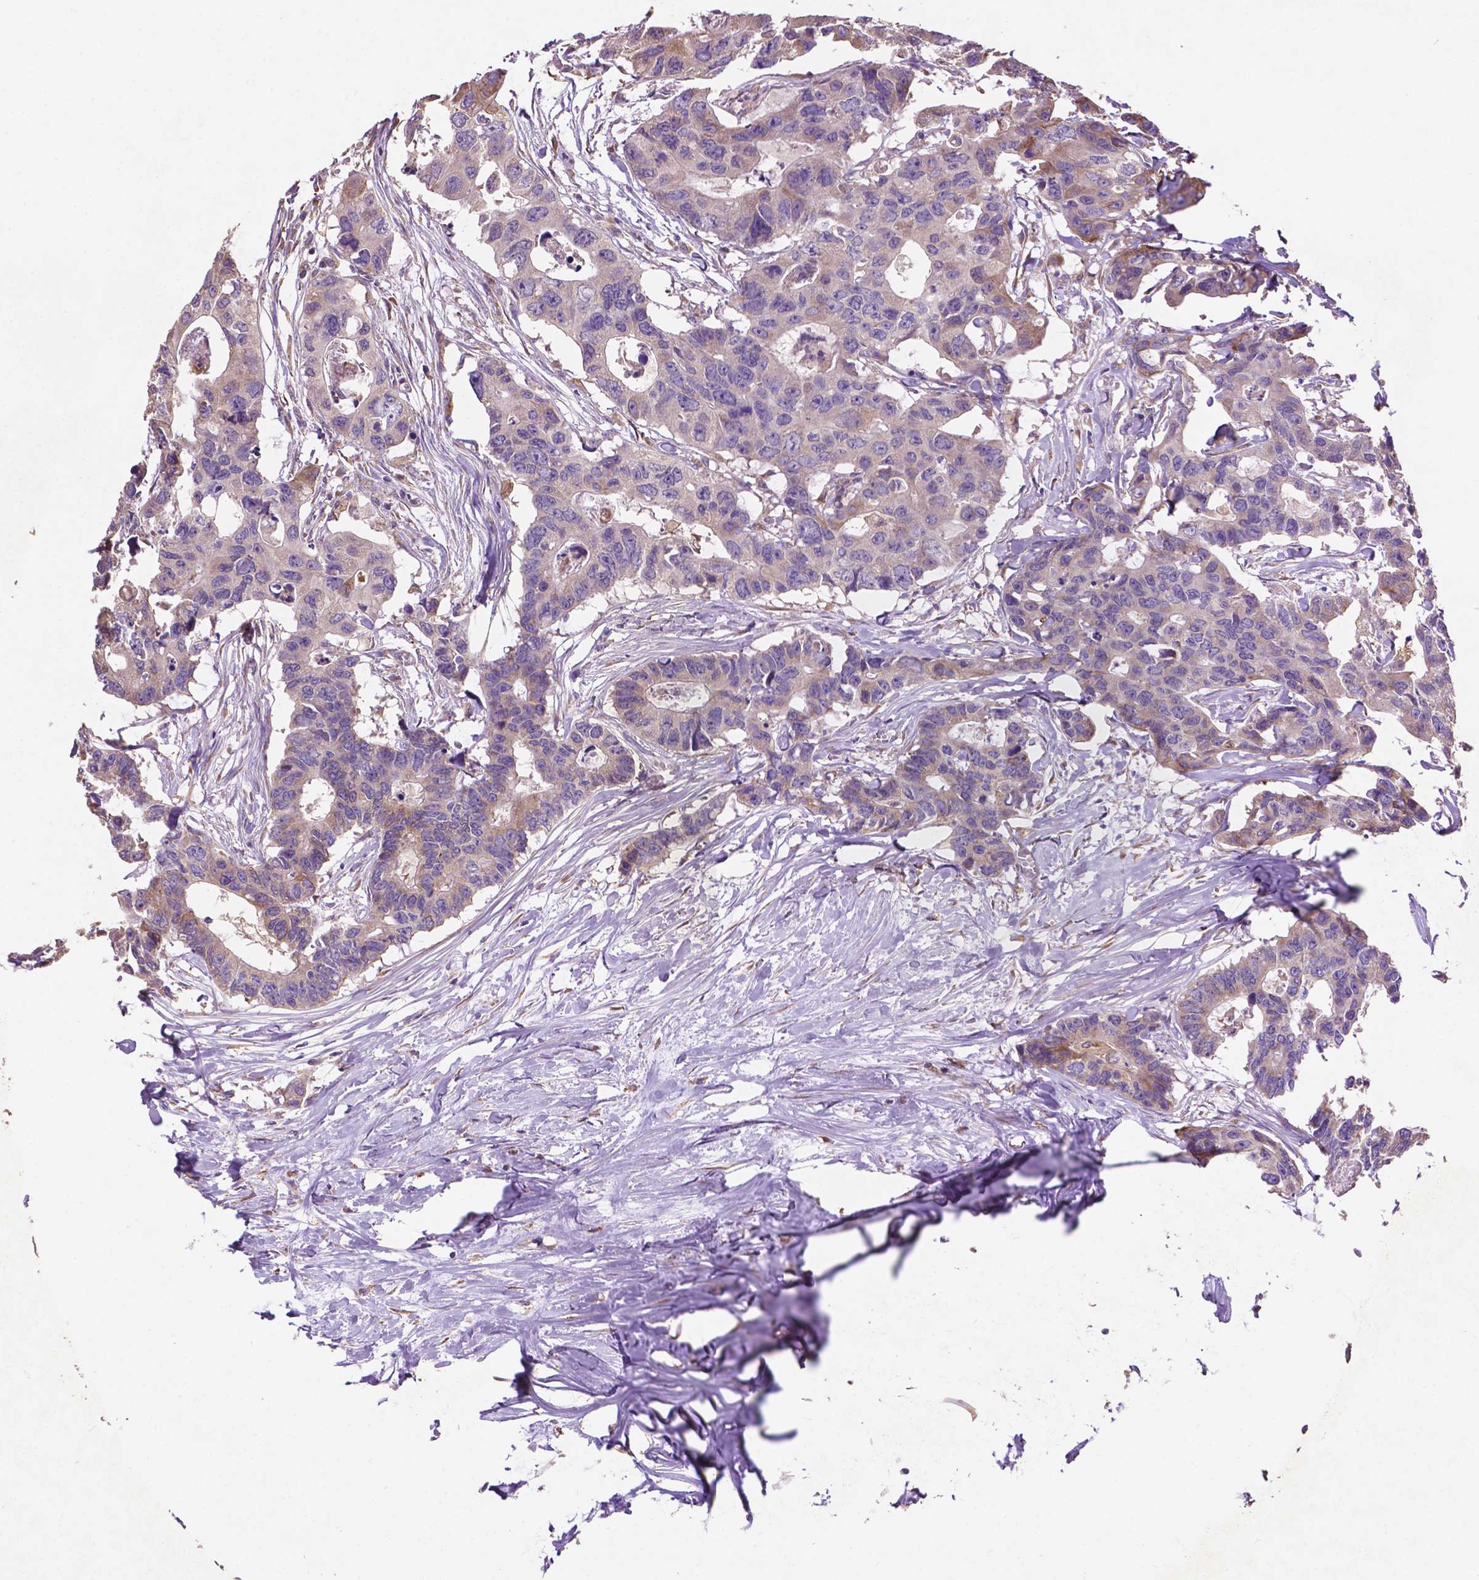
{"staining": {"intensity": "moderate", "quantity": "<25%", "location": "cytoplasmic/membranous"}, "tissue": "colorectal cancer", "cell_type": "Tumor cells", "image_type": "cancer", "snomed": [{"axis": "morphology", "description": "Adenocarcinoma, NOS"}, {"axis": "topography", "description": "Rectum"}], "caption": "Tumor cells reveal low levels of moderate cytoplasmic/membranous expression in about <25% of cells in adenocarcinoma (colorectal).", "gene": "MBTPS1", "patient": {"sex": "male", "age": 57}}